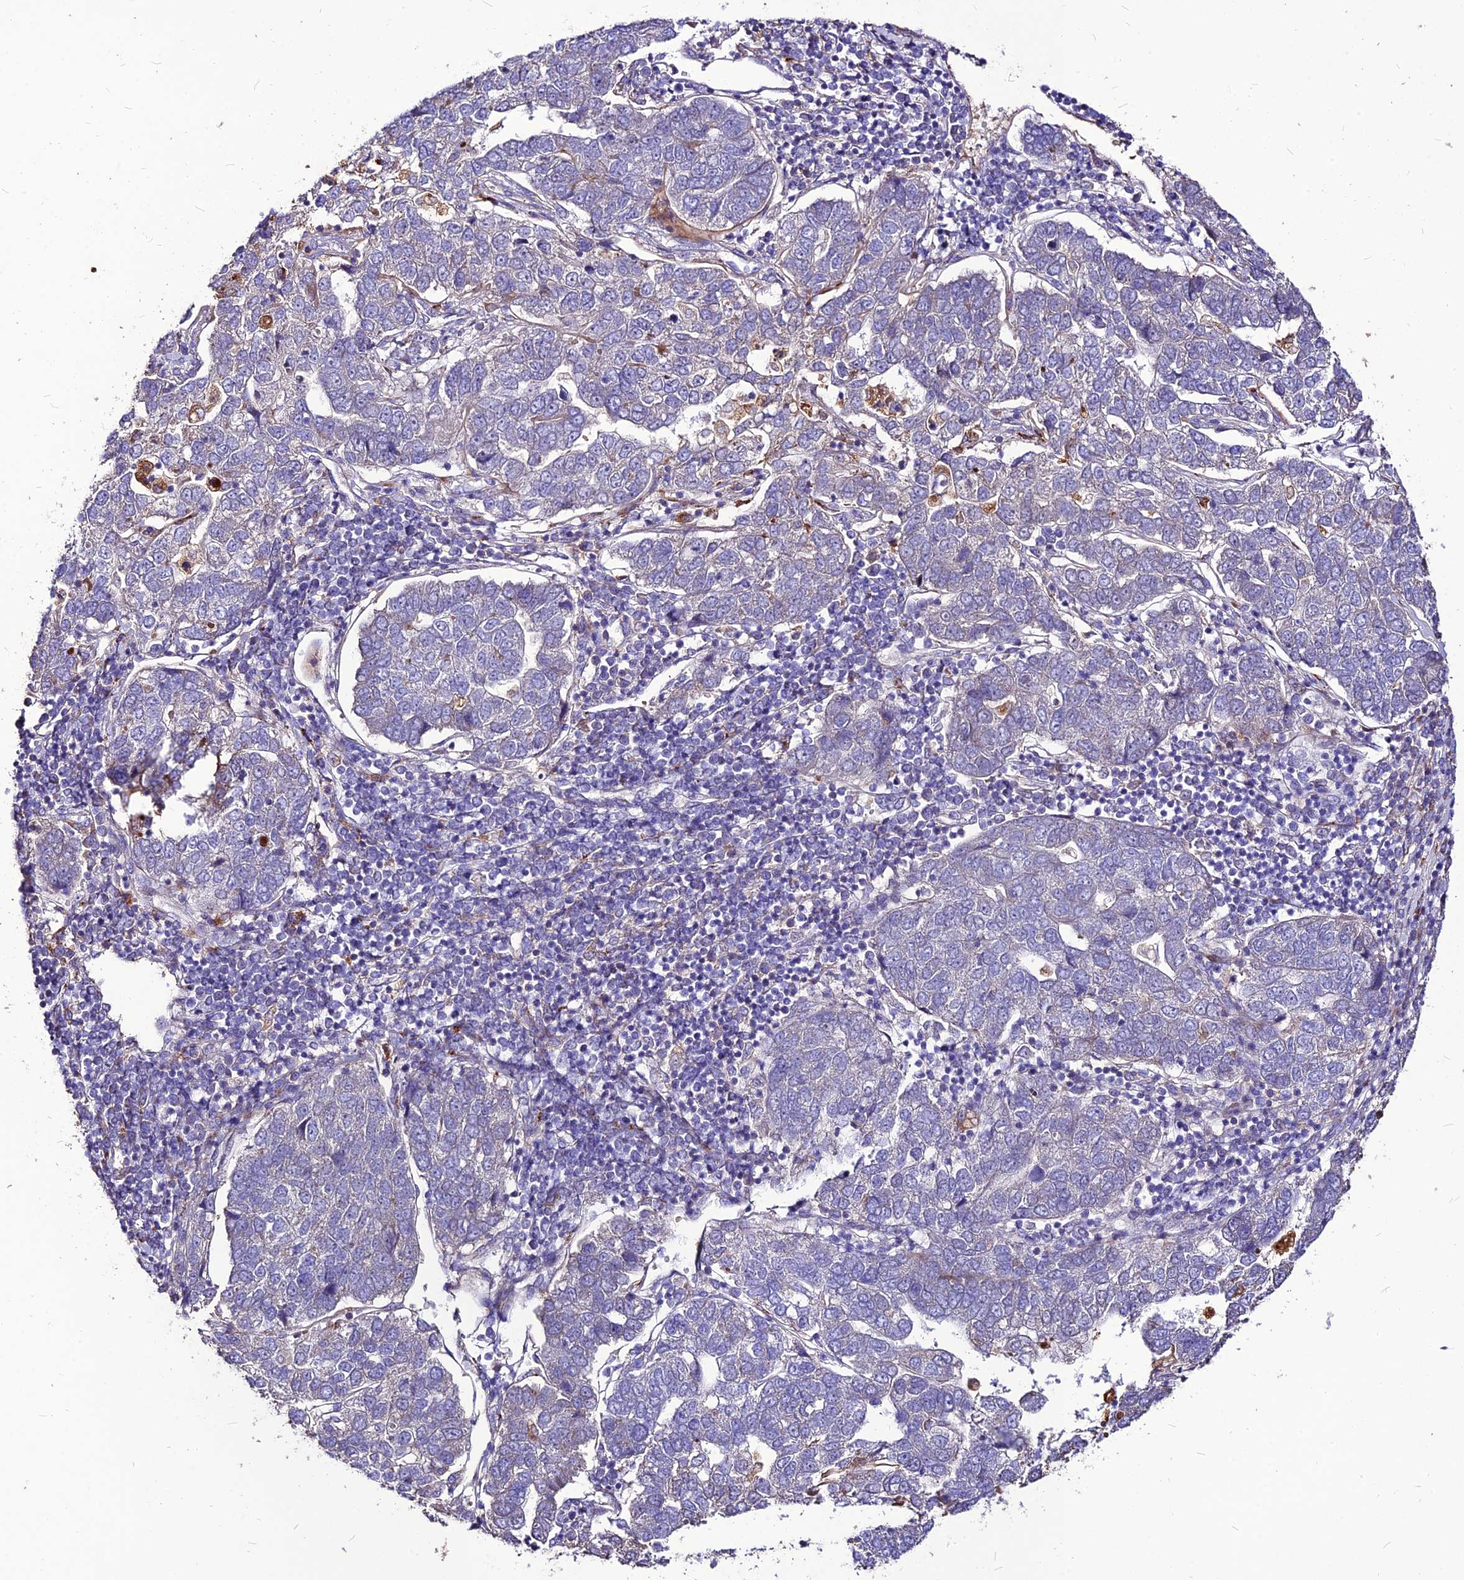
{"staining": {"intensity": "weak", "quantity": "<25%", "location": "cytoplasmic/membranous"}, "tissue": "pancreatic cancer", "cell_type": "Tumor cells", "image_type": "cancer", "snomed": [{"axis": "morphology", "description": "Adenocarcinoma, NOS"}, {"axis": "topography", "description": "Pancreas"}], "caption": "Tumor cells are negative for brown protein staining in pancreatic cancer.", "gene": "RIMOC1", "patient": {"sex": "female", "age": 61}}